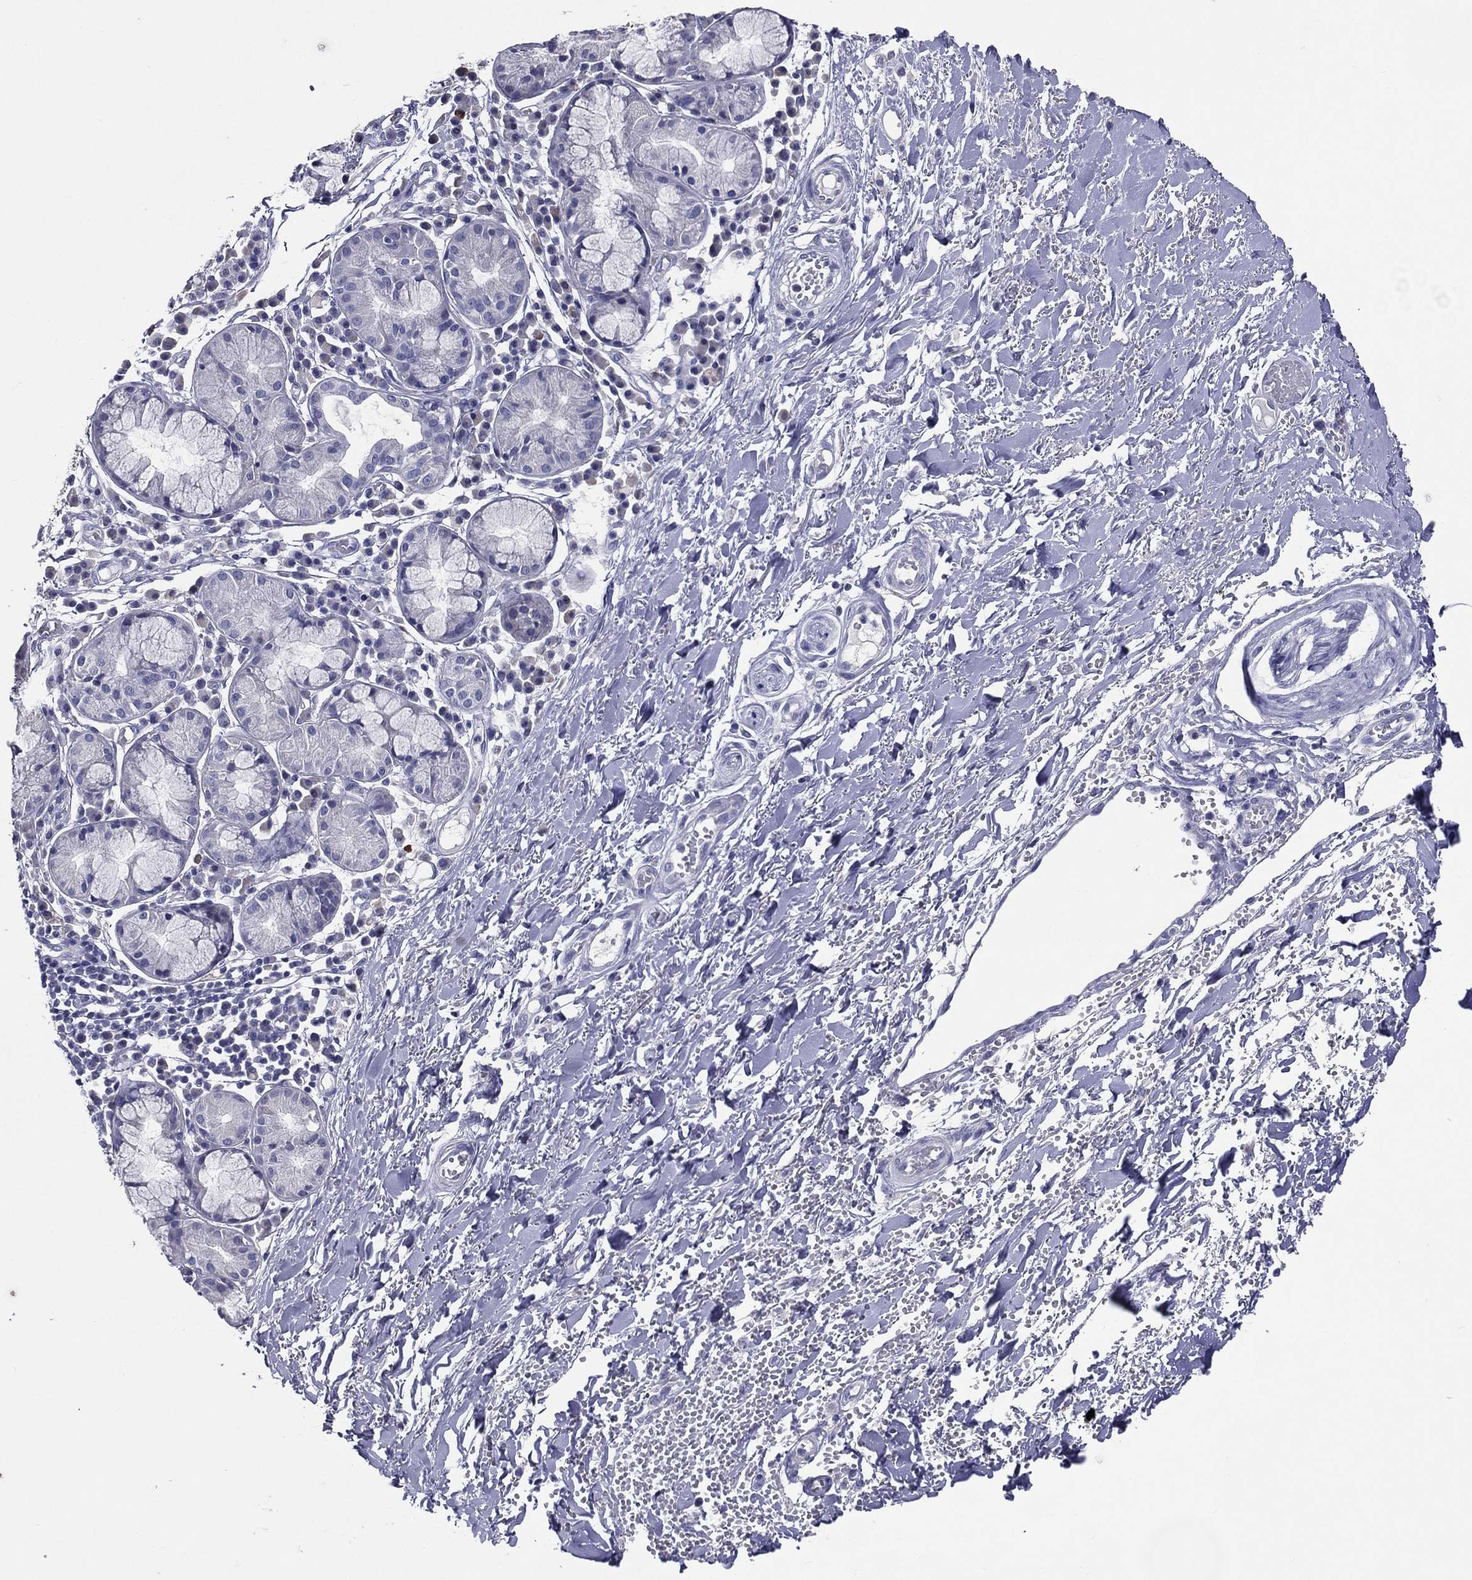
{"staining": {"intensity": "negative", "quantity": "none", "location": "none"}, "tissue": "adipose tissue", "cell_type": "Adipocytes", "image_type": "normal", "snomed": [{"axis": "morphology", "description": "Normal tissue, NOS"}, {"axis": "topography", "description": "Cartilage tissue"}], "caption": "A high-resolution photomicrograph shows immunohistochemistry (IHC) staining of normal adipose tissue, which displays no significant expression in adipocytes.", "gene": "TGM1", "patient": {"sex": "male", "age": 81}}